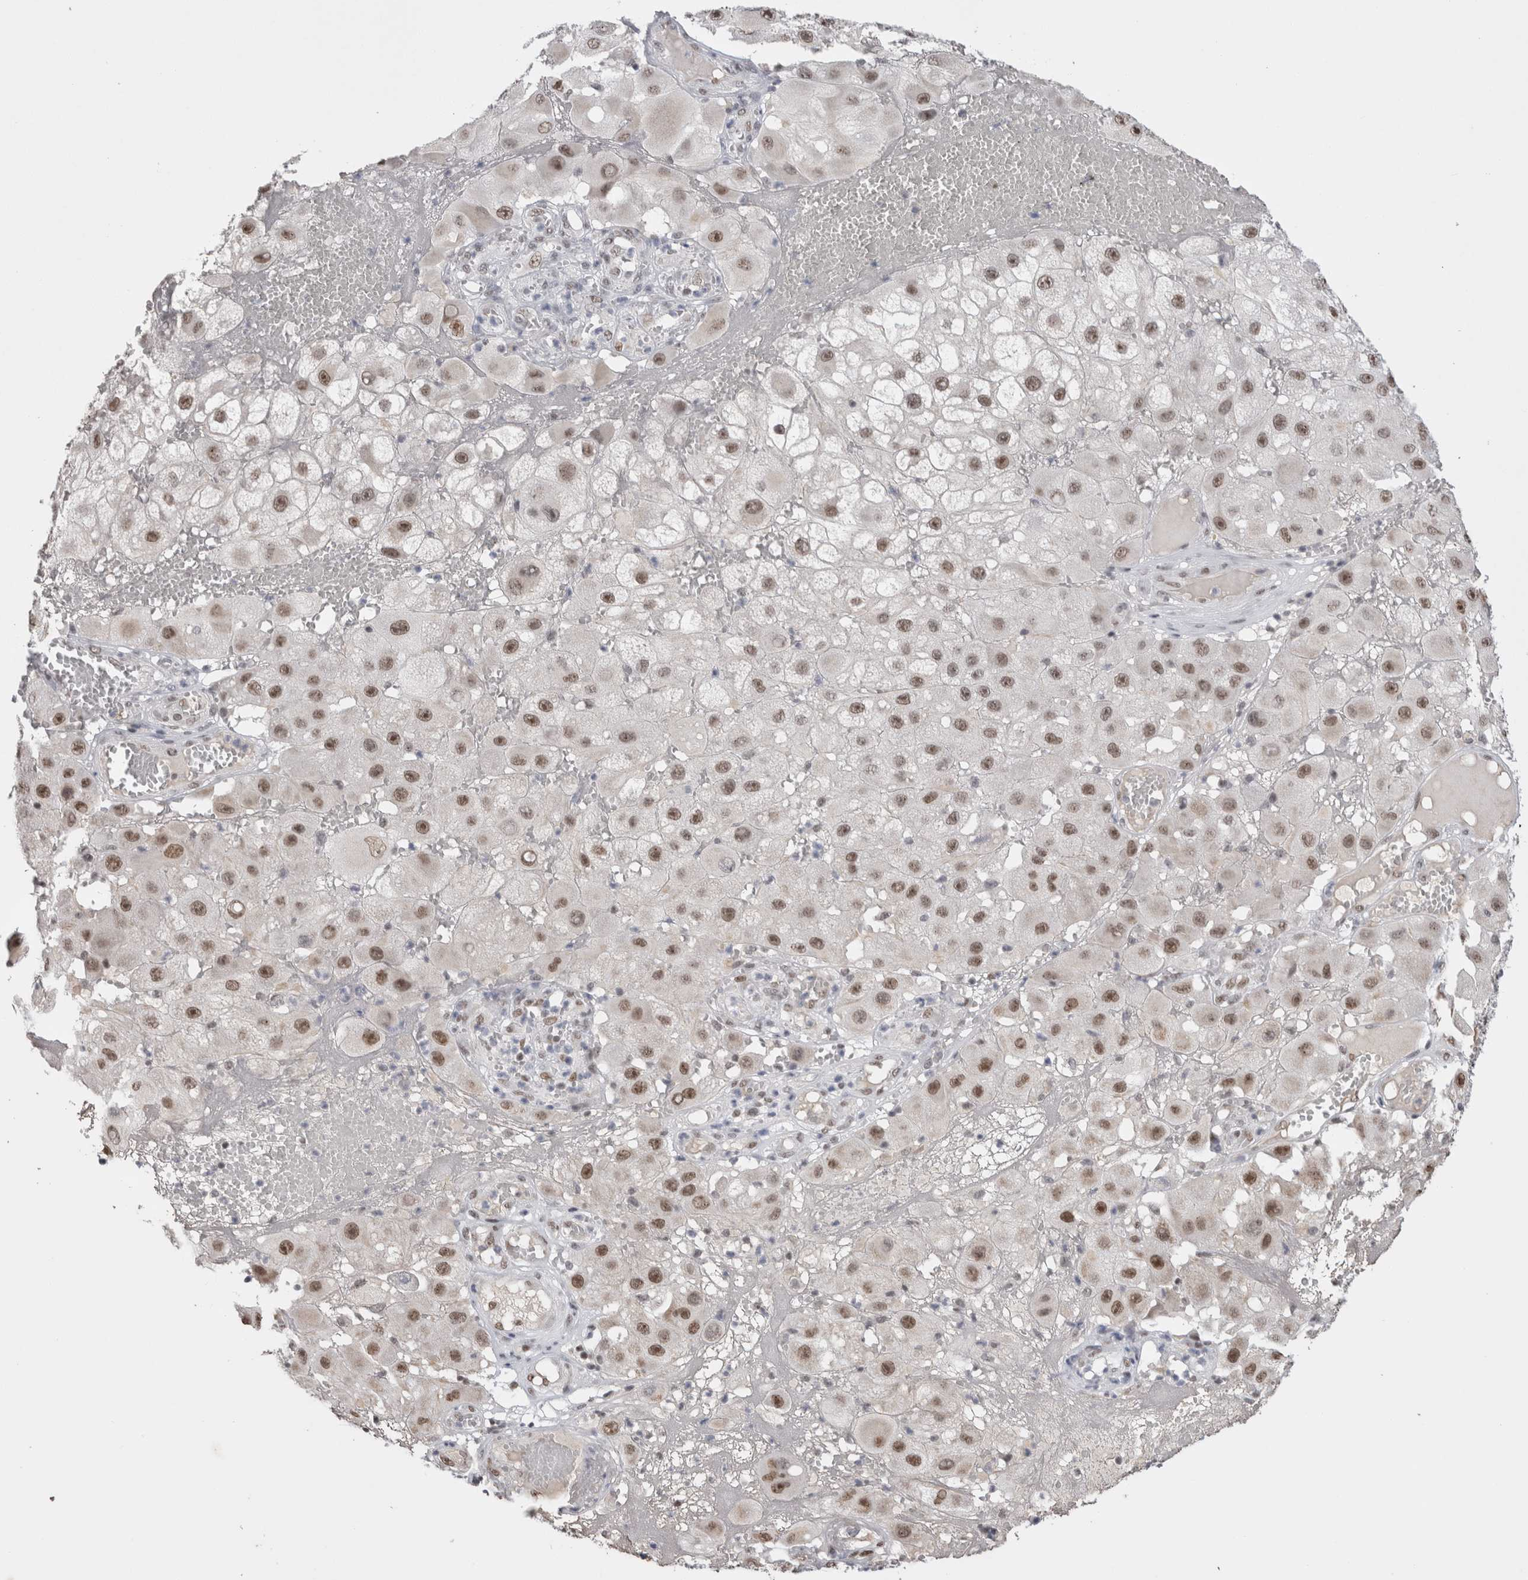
{"staining": {"intensity": "moderate", "quantity": ">75%", "location": "nuclear"}, "tissue": "melanoma", "cell_type": "Tumor cells", "image_type": "cancer", "snomed": [{"axis": "morphology", "description": "Malignant melanoma, NOS"}, {"axis": "topography", "description": "Skin"}], "caption": "Moderate nuclear positivity for a protein is appreciated in about >75% of tumor cells of malignant melanoma using immunohistochemistry.", "gene": "DAXX", "patient": {"sex": "female", "age": 81}}